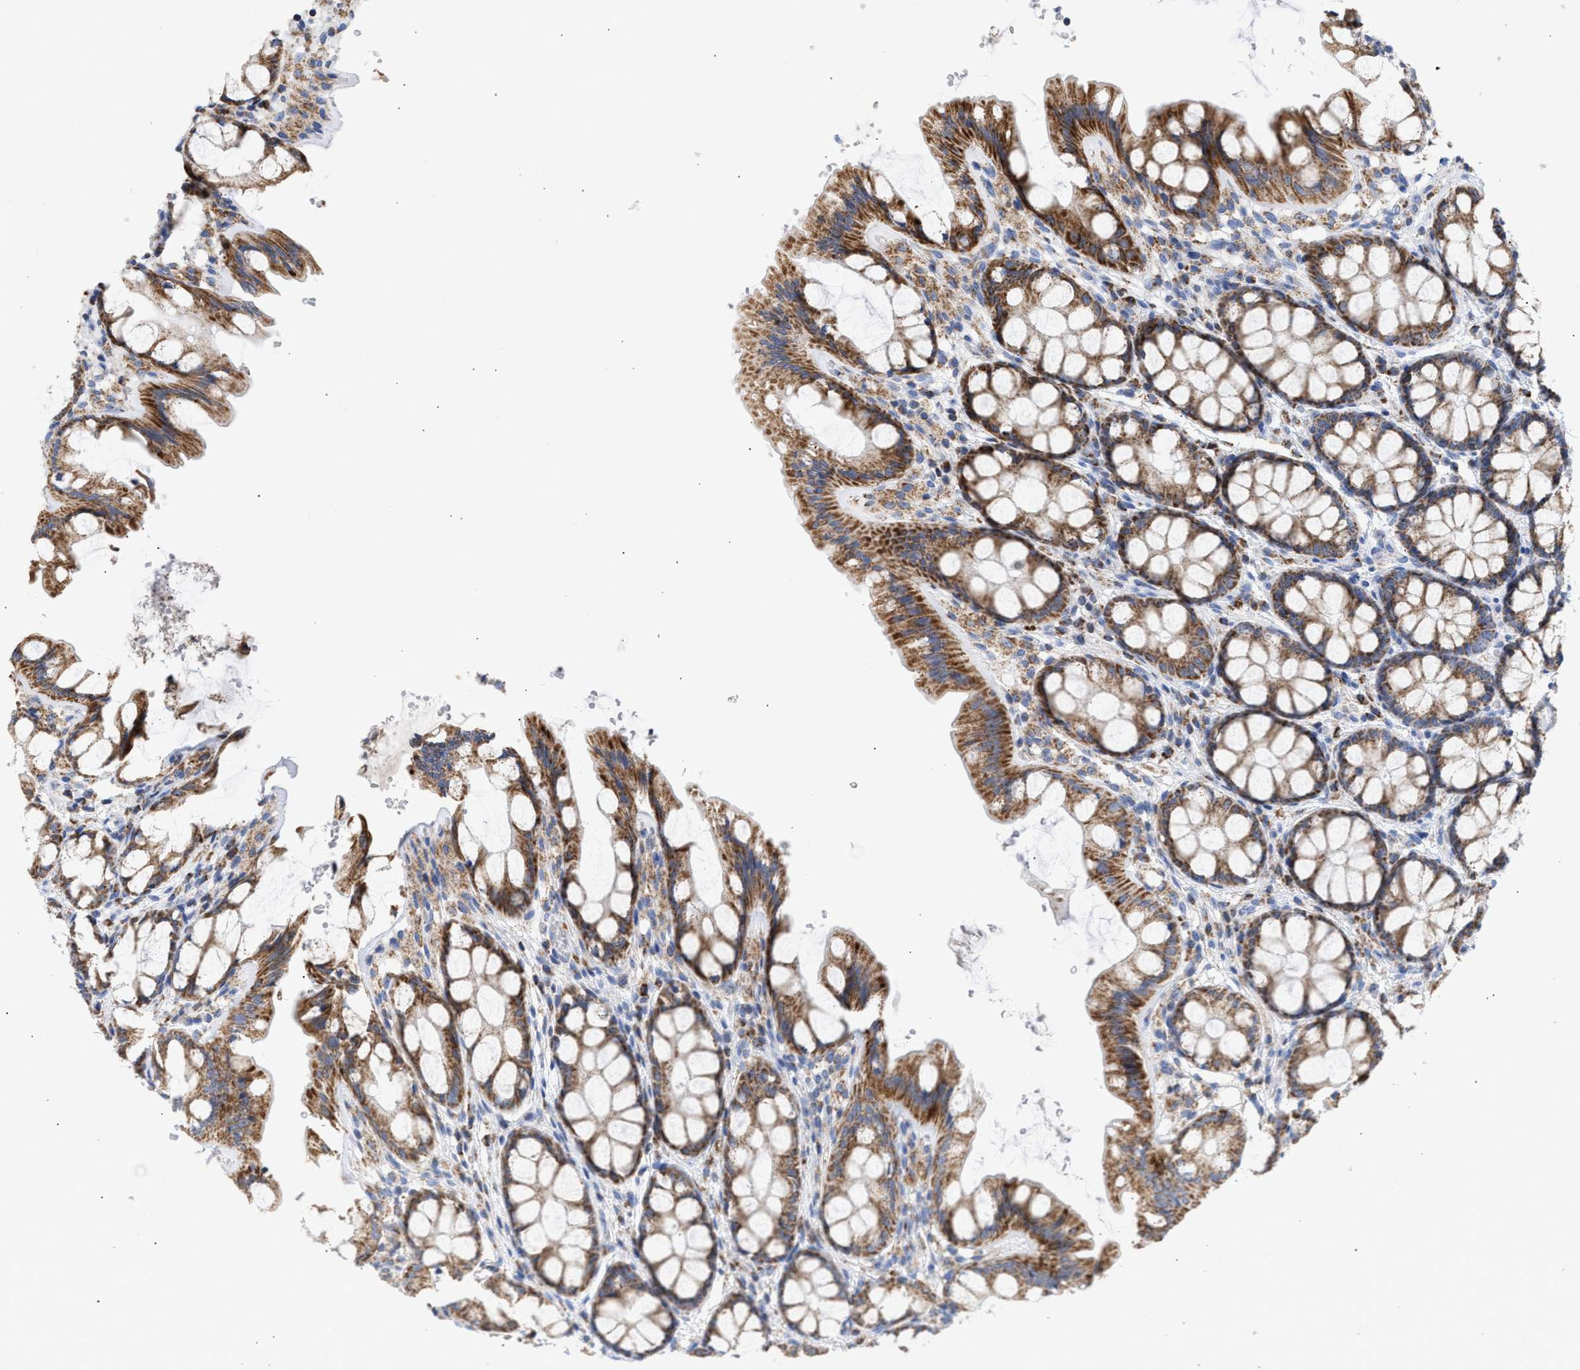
{"staining": {"intensity": "negative", "quantity": "none", "location": "none"}, "tissue": "colon", "cell_type": "Endothelial cells", "image_type": "normal", "snomed": [{"axis": "morphology", "description": "Normal tissue, NOS"}, {"axis": "topography", "description": "Colon"}], "caption": "Immunohistochemical staining of normal colon shows no significant positivity in endothelial cells.", "gene": "ACOT13", "patient": {"sex": "male", "age": 47}}